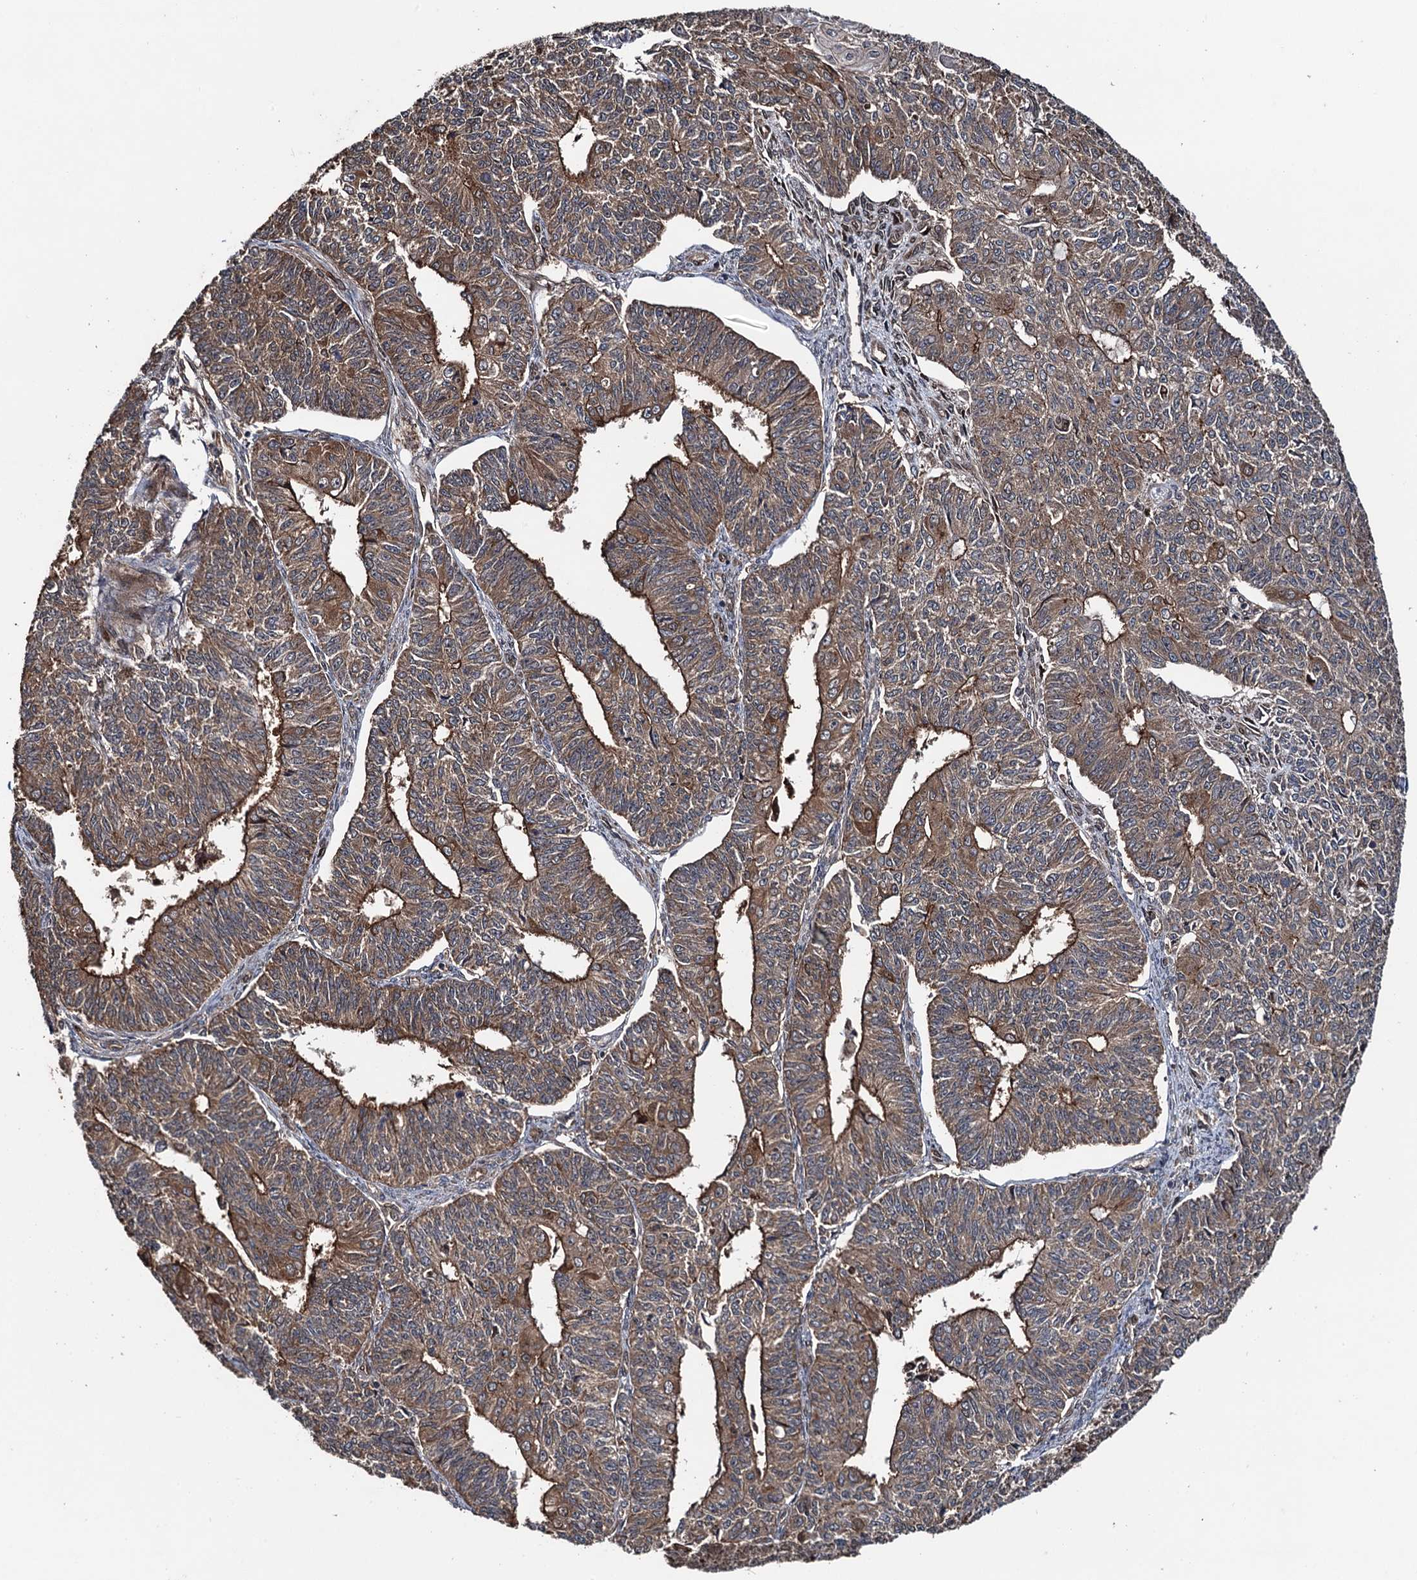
{"staining": {"intensity": "strong", "quantity": ">75%", "location": "cytoplasmic/membranous"}, "tissue": "endometrial cancer", "cell_type": "Tumor cells", "image_type": "cancer", "snomed": [{"axis": "morphology", "description": "Adenocarcinoma, NOS"}, {"axis": "topography", "description": "Endometrium"}], "caption": "Endometrial cancer (adenocarcinoma) was stained to show a protein in brown. There is high levels of strong cytoplasmic/membranous expression in approximately >75% of tumor cells.", "gene": "RHOBTB1", "patient": {"sex": "female", "age": 32}}